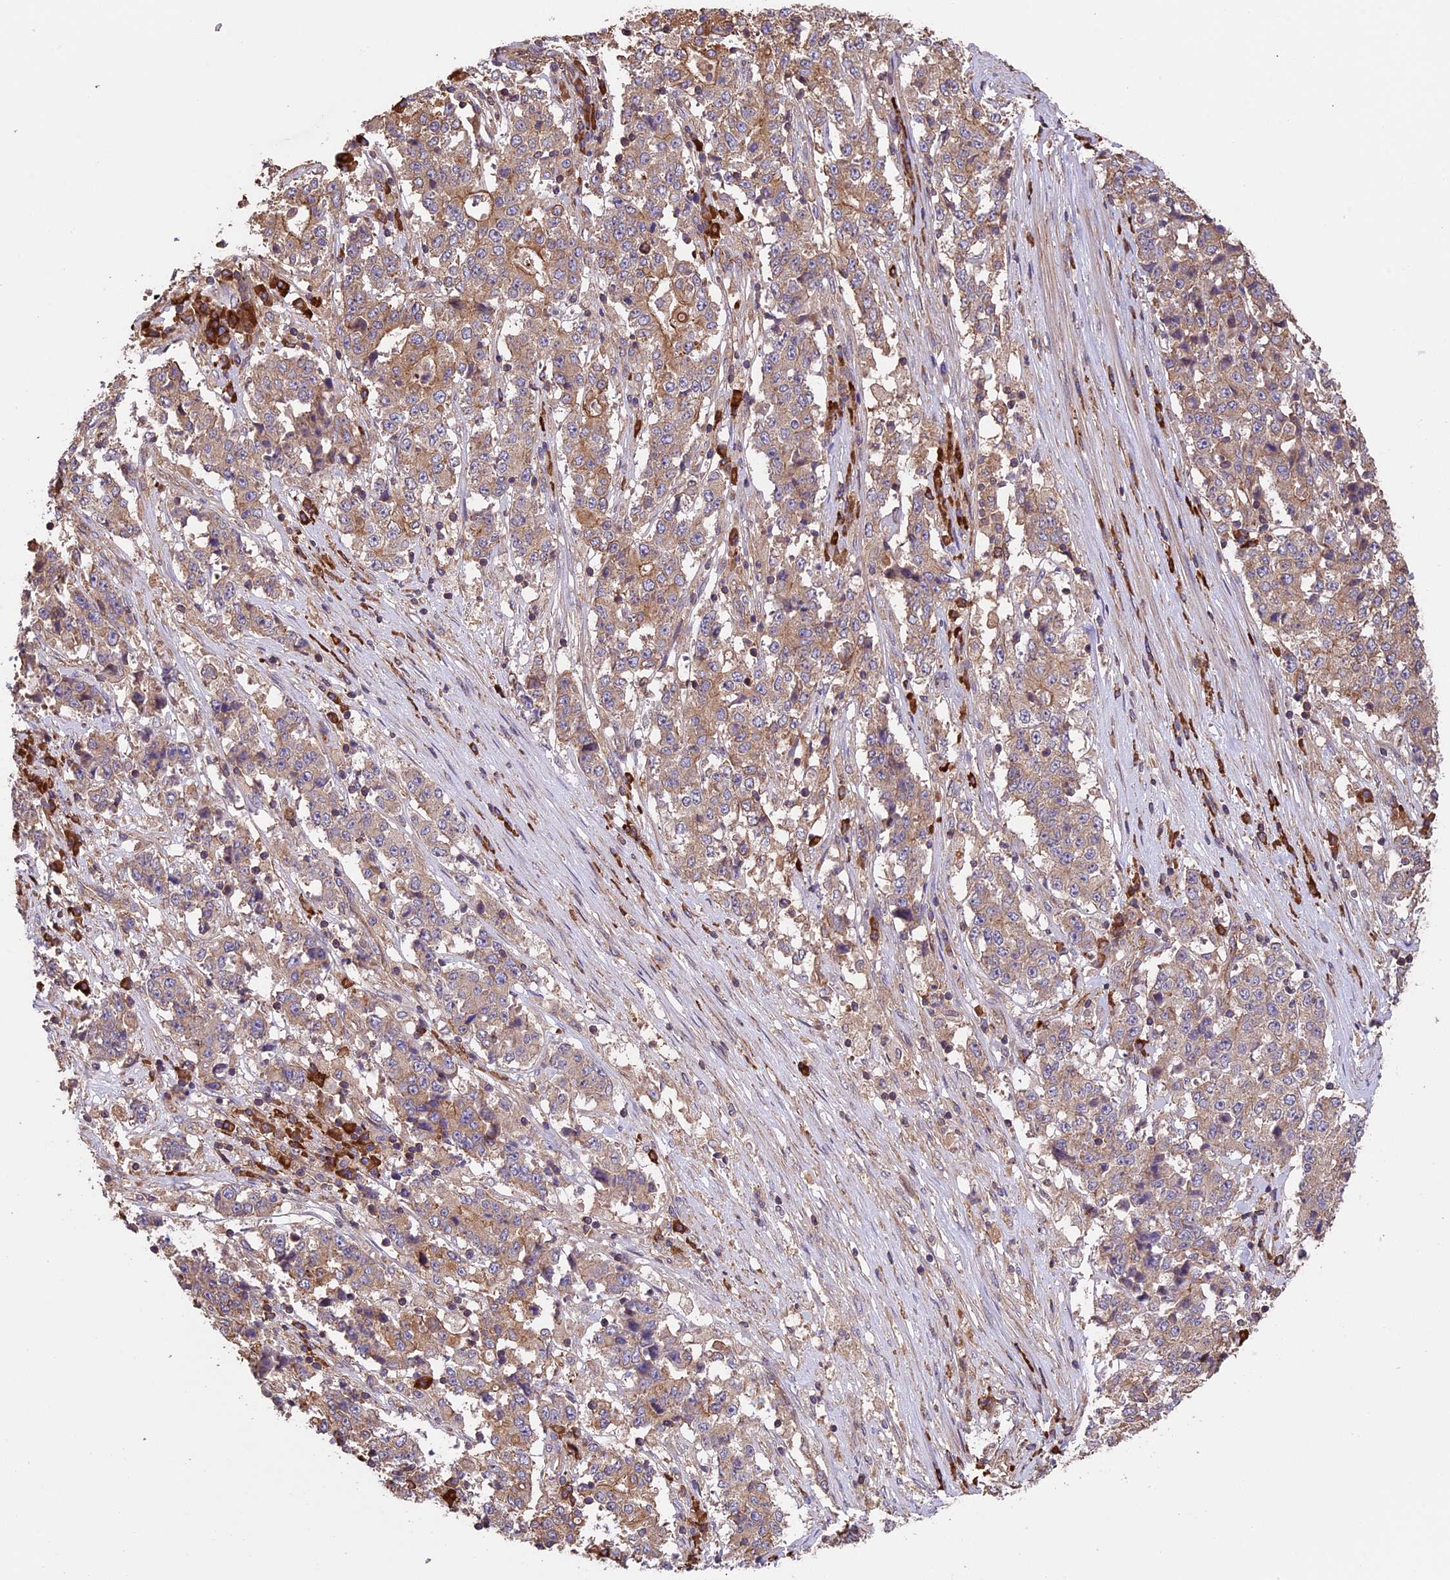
{"staining": {"intensity": "moderate", "quantity": "25%-75%", "location": "cytoplasmic/membranous"}, "tissue": "stomach cancer", "cell_type": "Tumor cells", "image_type": "cancer", "snomed": [{"axis": "morphology", "description": "Adenocarcinoma, NOS"}, {"axis": "topography", "description": "Stomach"}], "caption": "Moderate cytoplasmic/membranous staining for a protein is appreciated in approximately 25%-75% of tumor cells of stomach cancer using immunohistochemistry (IHC).", "gene": "GAS8", "patient": {"sex": "male", "age": 59}}